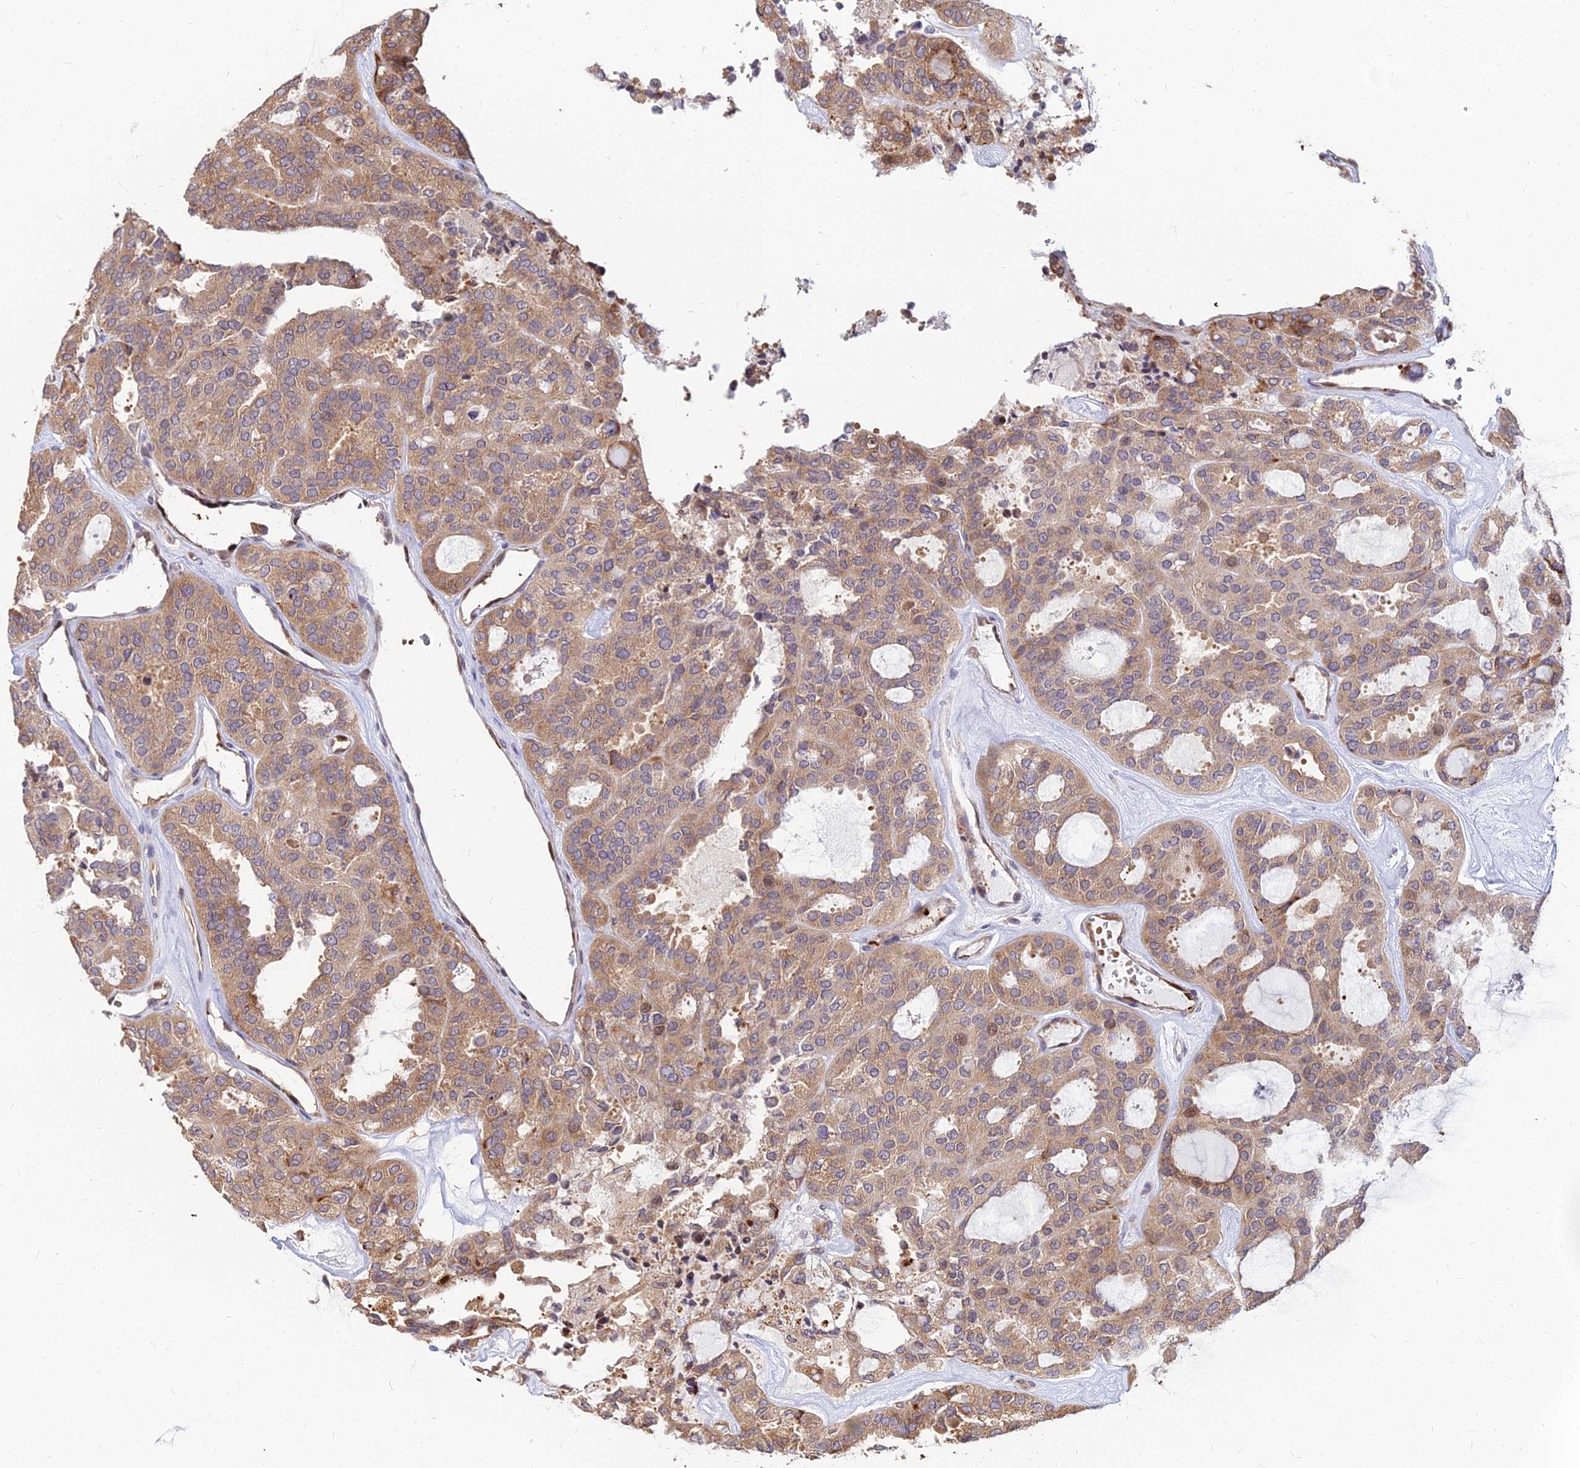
{"staining": {"intensity": "moderate", "quantity": ">75%", "location": "cytoplasmic/membranous"}, "tissue": "thyroid cancer", "cell_type": "Tumor cells", "image_type": "cancer", "snomed": [{"axis": "morphology", "description": "Follicular adenoma carcinoma, NOS"}, {"axis": "topography", "description": "Thyroid gland"}], "caption": "The micrograph shows staining of thyroid cancer, revealing moderate cytoplasmic/membranous protein positivity (brown color) within tumor cells.", "gene": "CCT6B", "patient": {"sex": "male", "age": 75}}